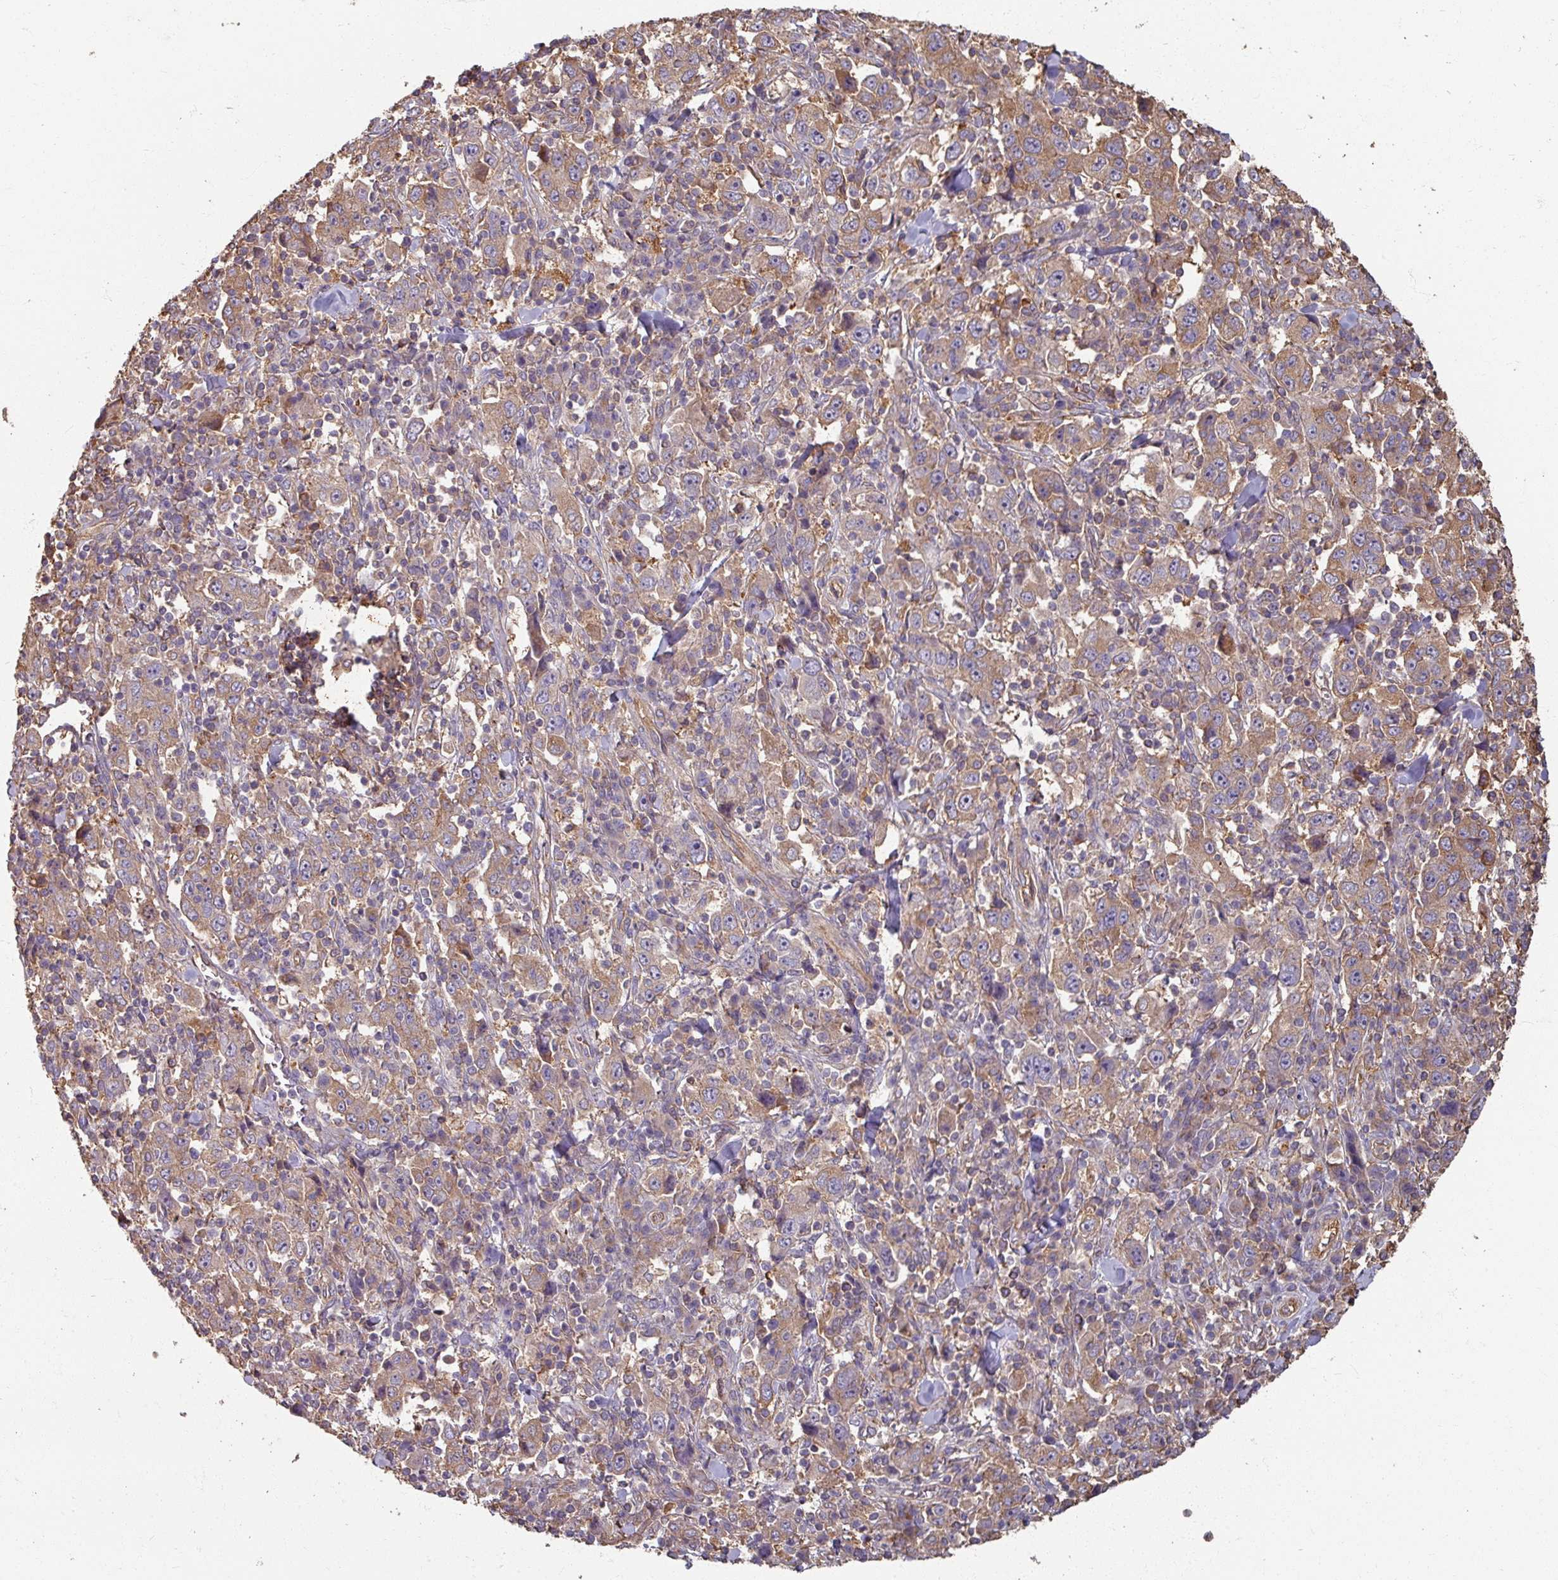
{"staining": {"intensity": "moderate", "quantity": "25%-75%", "location": "cytoplasmic/membranous"}, "tissue": "stomach cancer", "cell_type": "Tumor cells", "image_type": "cancer", "snomed": [{"axis": "morphology", "description": "Normal tissue, NOS"}, {"axis": "morphology", "description": "Adenocarcinoma, NOS"}, {"axis": "topography", "description": "Stomach, upper"}, {"axis": "topography", "description": "Stomach"}], "caption": "Immunohistochemistry of human stomach adenocarcinoma shows medium levels of moderate cytoplasmic/membranous staining in approximately 25%-75% of tumor cells.", "gene": "CCDC68", "patient": {"sex": "male", "age": 59}}